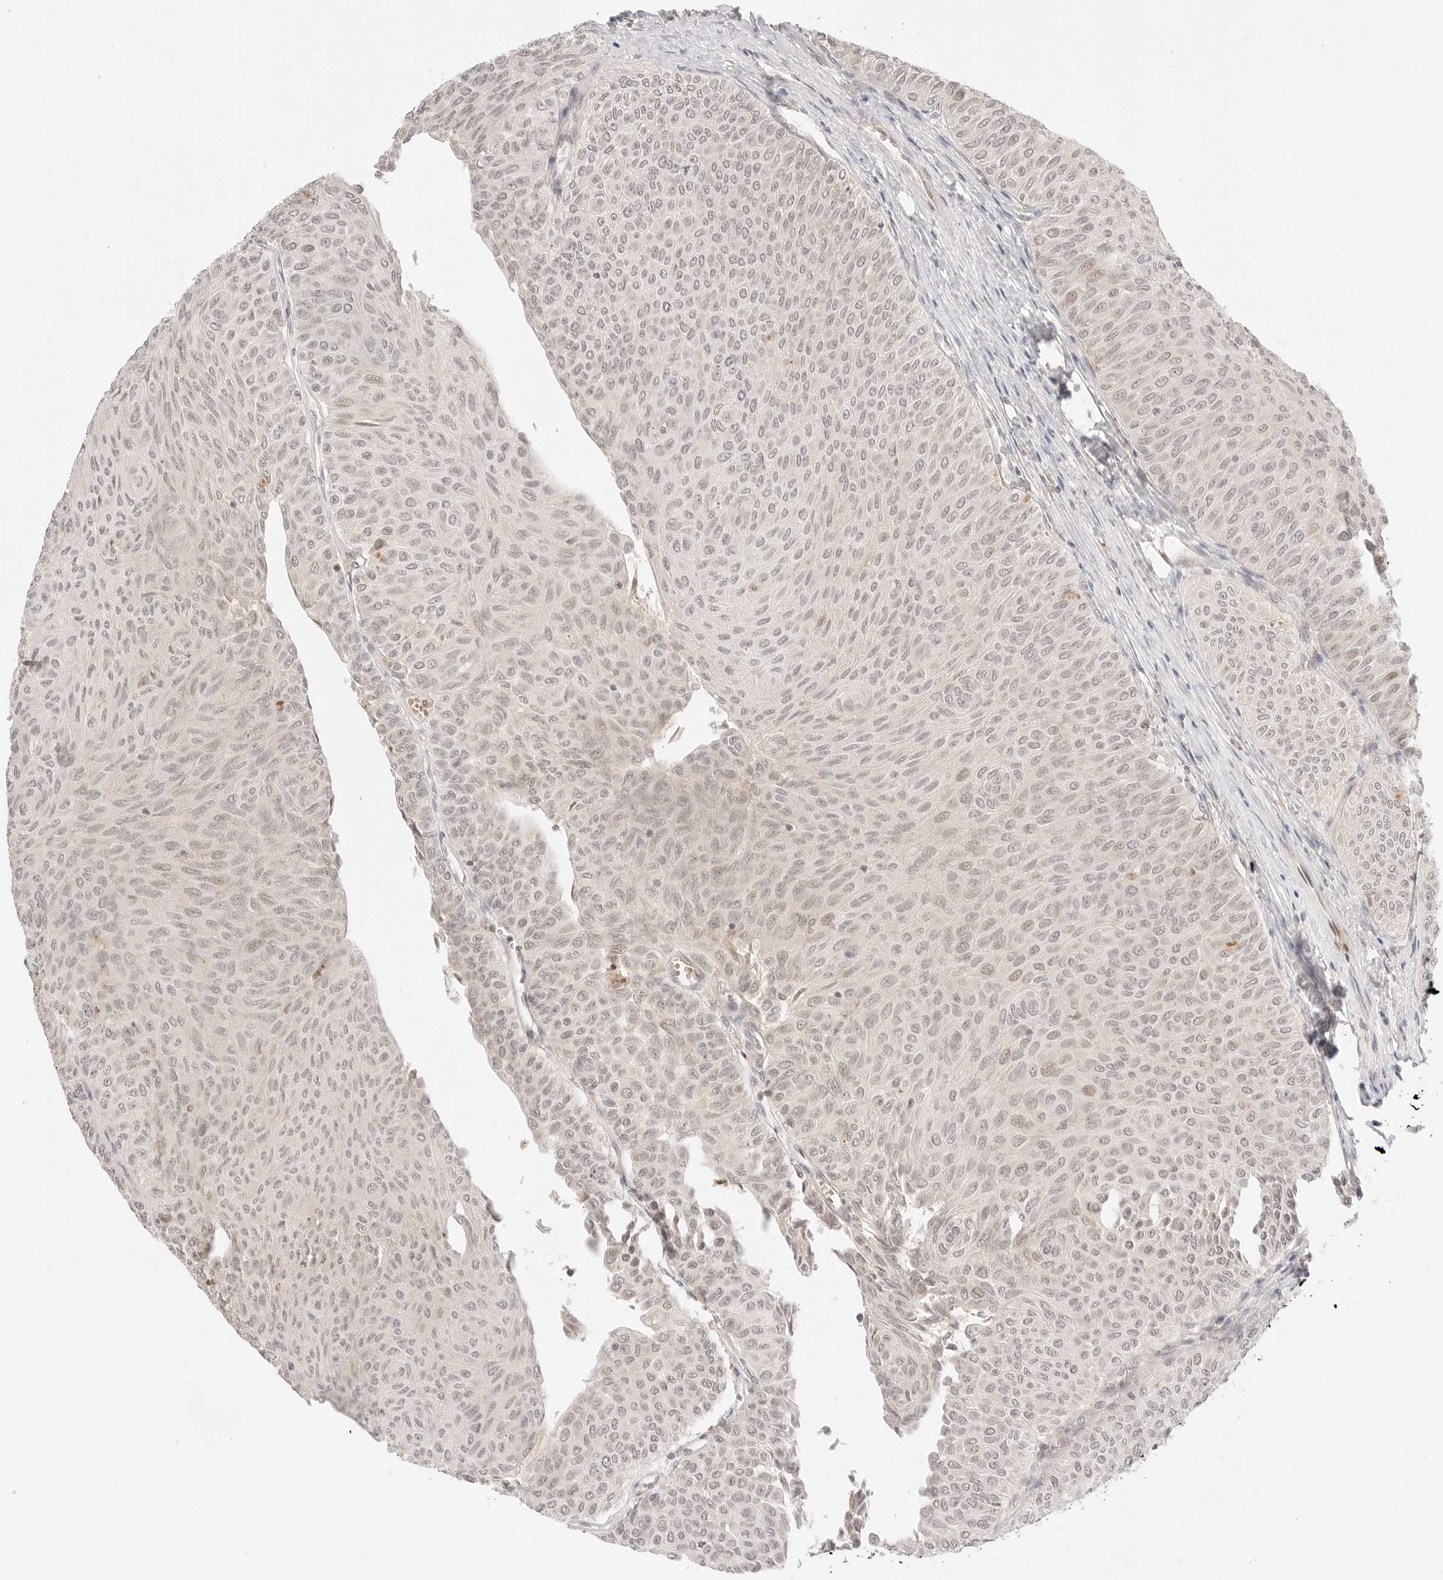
{"staining": {"intensity": "weak", "quantity": ">75%", "location": "nuclear"}, "tissue": "urothelial cancer", "cell_type": "Tumor cells", "image_type": "cancer", "snomed": [{"axis": "morphology", "description": "Urothelial carcinoma, Low grade"}, {"axis": "topography", "description": "Urinary bladder"}], "caption": "Immunohistochemistry (IHC) image of neoplastic tissue: urothelial cancer stained using immunohistochemistry displays low levels of weak protein expression localized specifically in the nuclear of tumor cells, appearing as a nuclear brown color.", "gene": "RPS6KL1", "patient": {"sex": "male", "age": 78}}